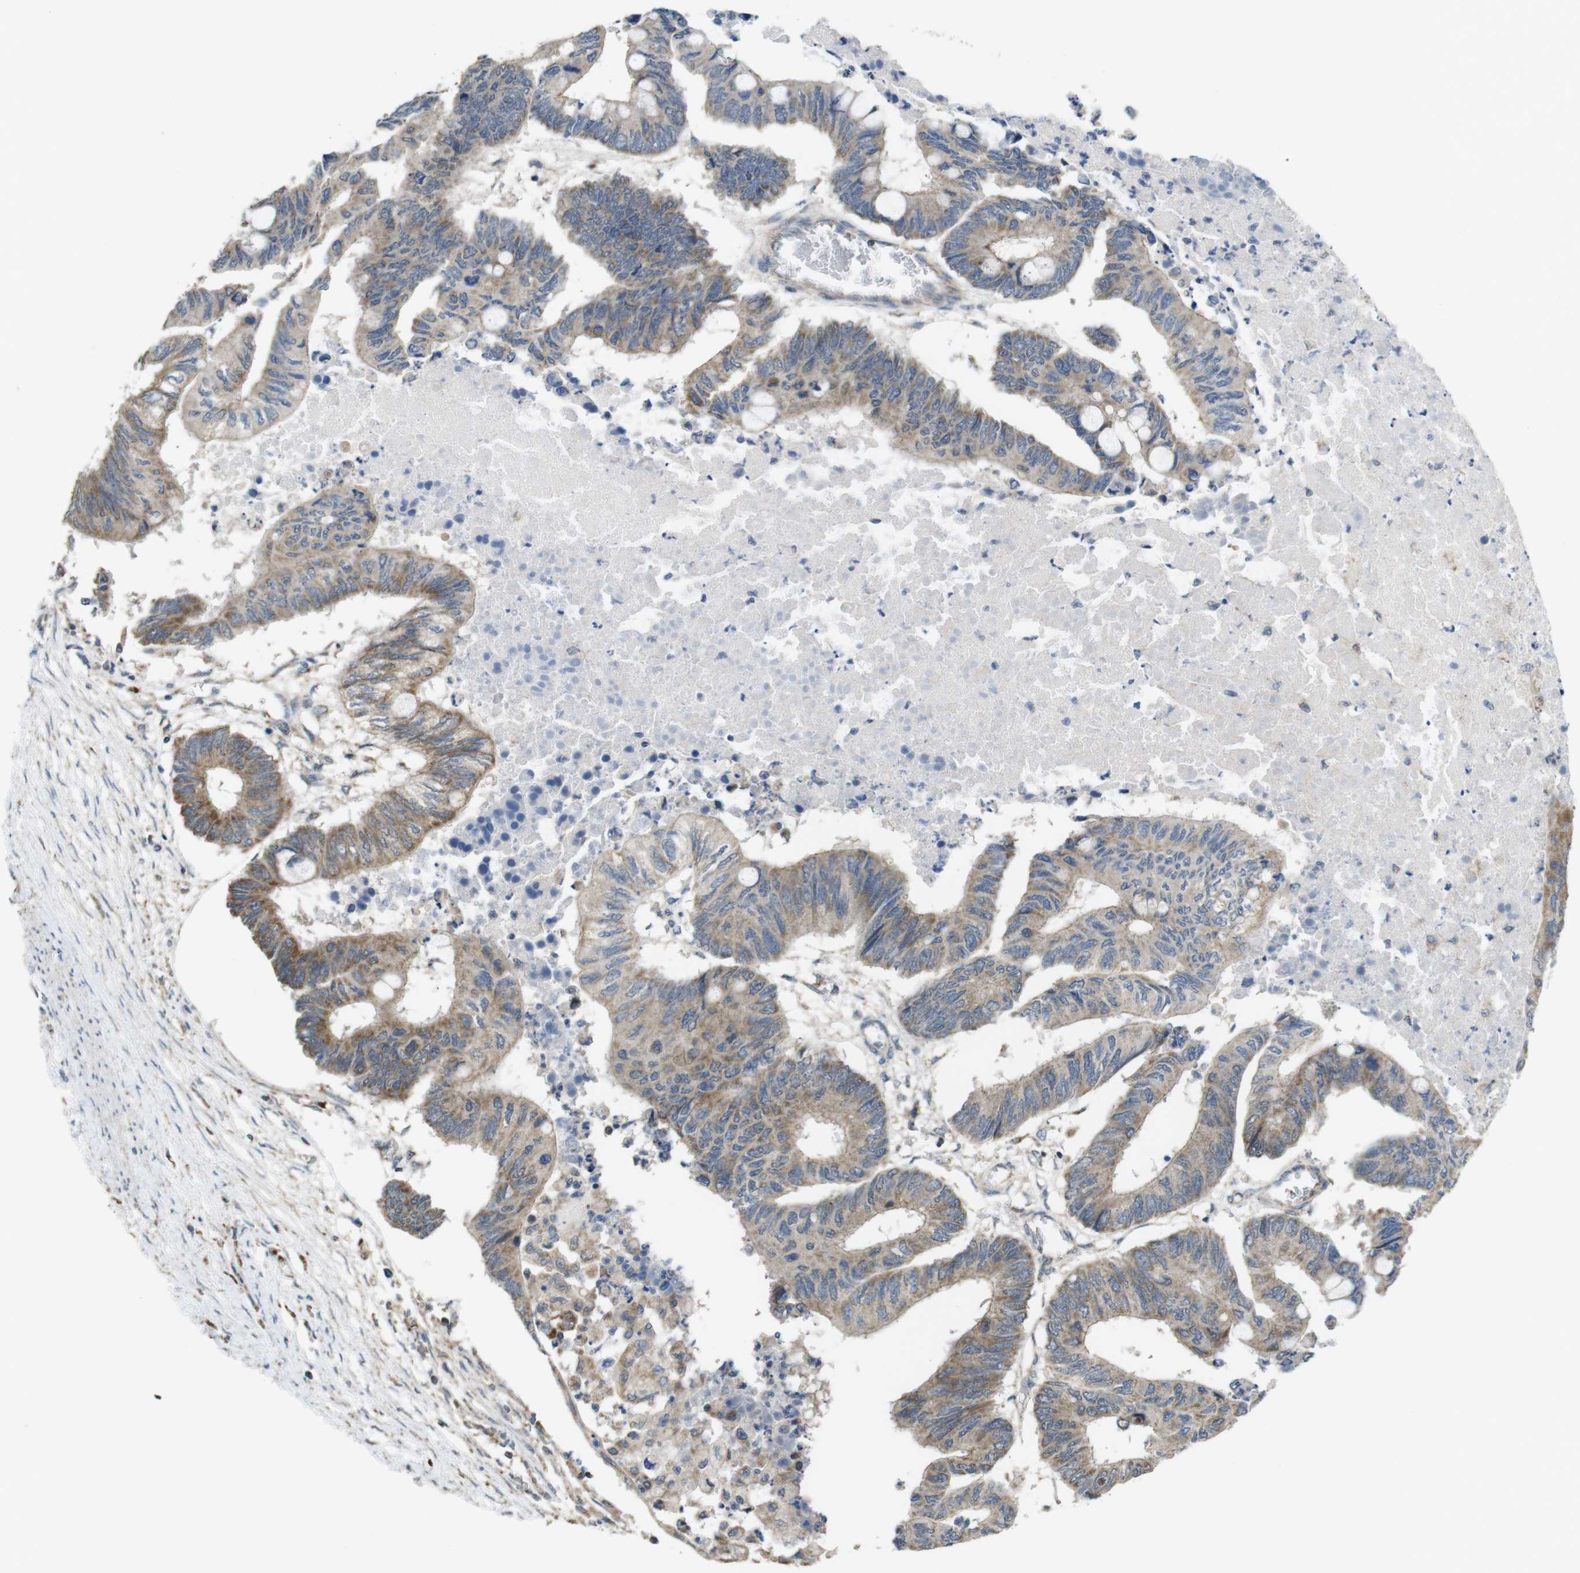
{"staining": {"intensity": "weak", "quantity": ">75%", "location": "cytoplasmic/membranous"}, "tissue": "colorectal cancer", "cell_type": "Tumor cells", "image_type": "cancer", "snomed": [{"axis": "morphology", "description": "Normal tissue, NOS"}, {"axis": "morphology", "description": "Adenocarcinoma, NOS"}, {"axis": "topography", "description": "Rectum"}, {"axis": "topography", "description": "Peripheral nerve tissue"}], "caption": "A micrograph of human adenocarcinoma (colorectal) stained for a protein exhibits weak cytoplasmic/membranous brown staining in tumor cells. Immunohistochemistry (ihc) stains the protein in brown and the nuclei are stained blue.", "gene": "CALHM2", "patient": {"sex": "male", "age": 92}}